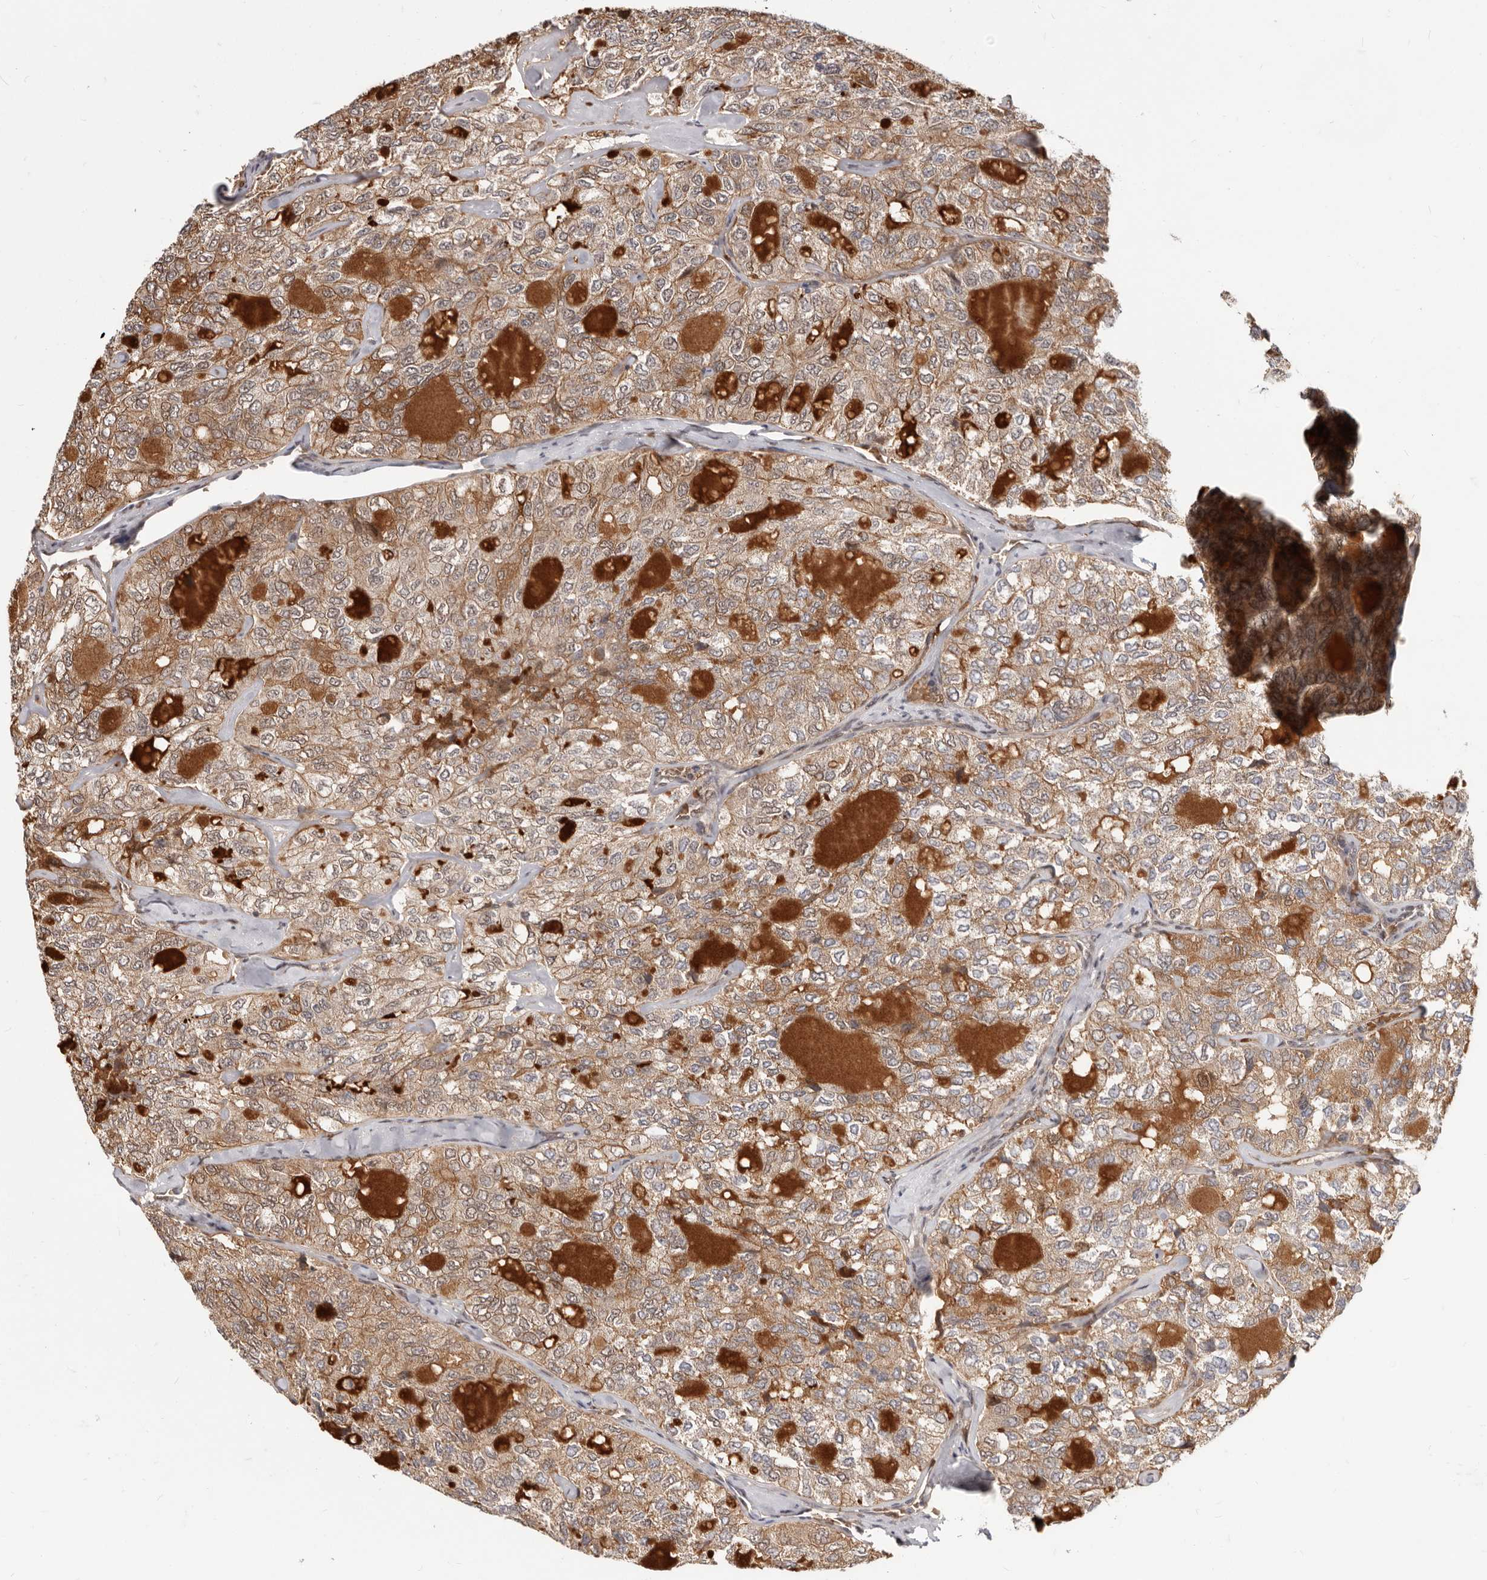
{"staining": {"intensity": "moderate", "quantity": ">75%", "location": "cytoplasmic/membranous"}, "tissue": "thyroid cancer", "cell_type": "Tumor cells", "image_type": "cancer", "snomed": [{"axis": "morphology", "description": "Follicular adenoma carcinoma, NOS"}, {"axis": "topography", "description": "Thyroid gland"}], "caption": "A brown stain labels moderate cytoplasmic/membranous positivity of a protein in human thyroid cancer (follicular adenoma carcinoma) tumor cells. The staining was performed using DAB (3,3'-diaminobenzidine), with brown indicating positive protein expression. Nuclei are stained blue with hematoxylin.", "gene": "NCOA3", "patient": {"sex": "male", "age": 75}}